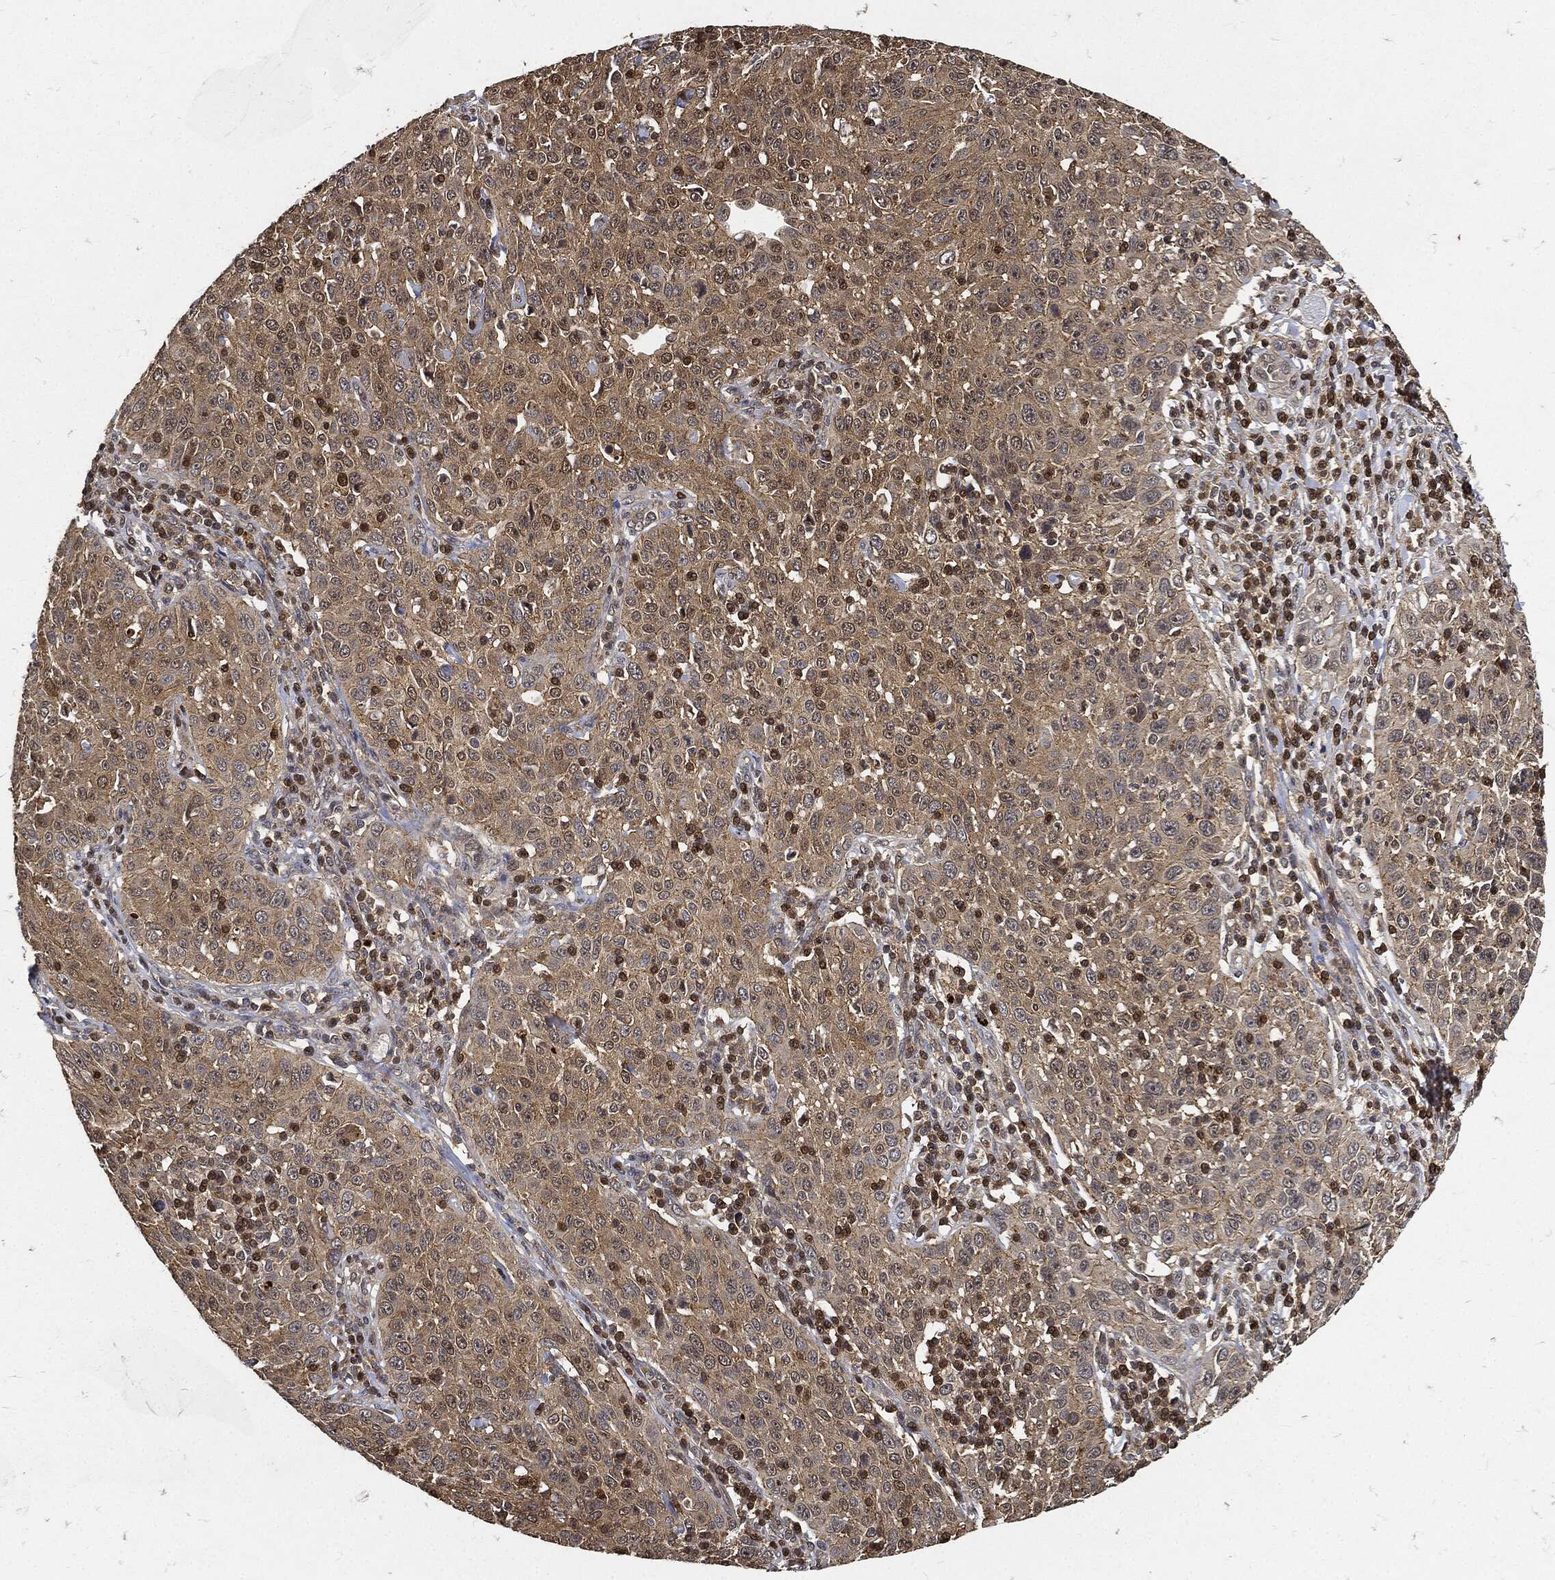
{"staining": {"intensity": "moderate", "quantity": "25%-75%", "location": "cytoplasmic/membranous"}, "tissue": "cervical cancer", "cell_type": "Tumor cells", "image_type": "cancer", "snomed": [{"axis": "morphology", "description": "Squamous cell carcinoma, NOS"}, {"axis": "topography", "description": "Cervix"}], "caption": "A brown stain shows moderate cytoplasmic/membranous staining of a protein in human cervical cancer tumor cells.", "gene": "ZNF226", "patient": {"sex": "female", "age": 26}}